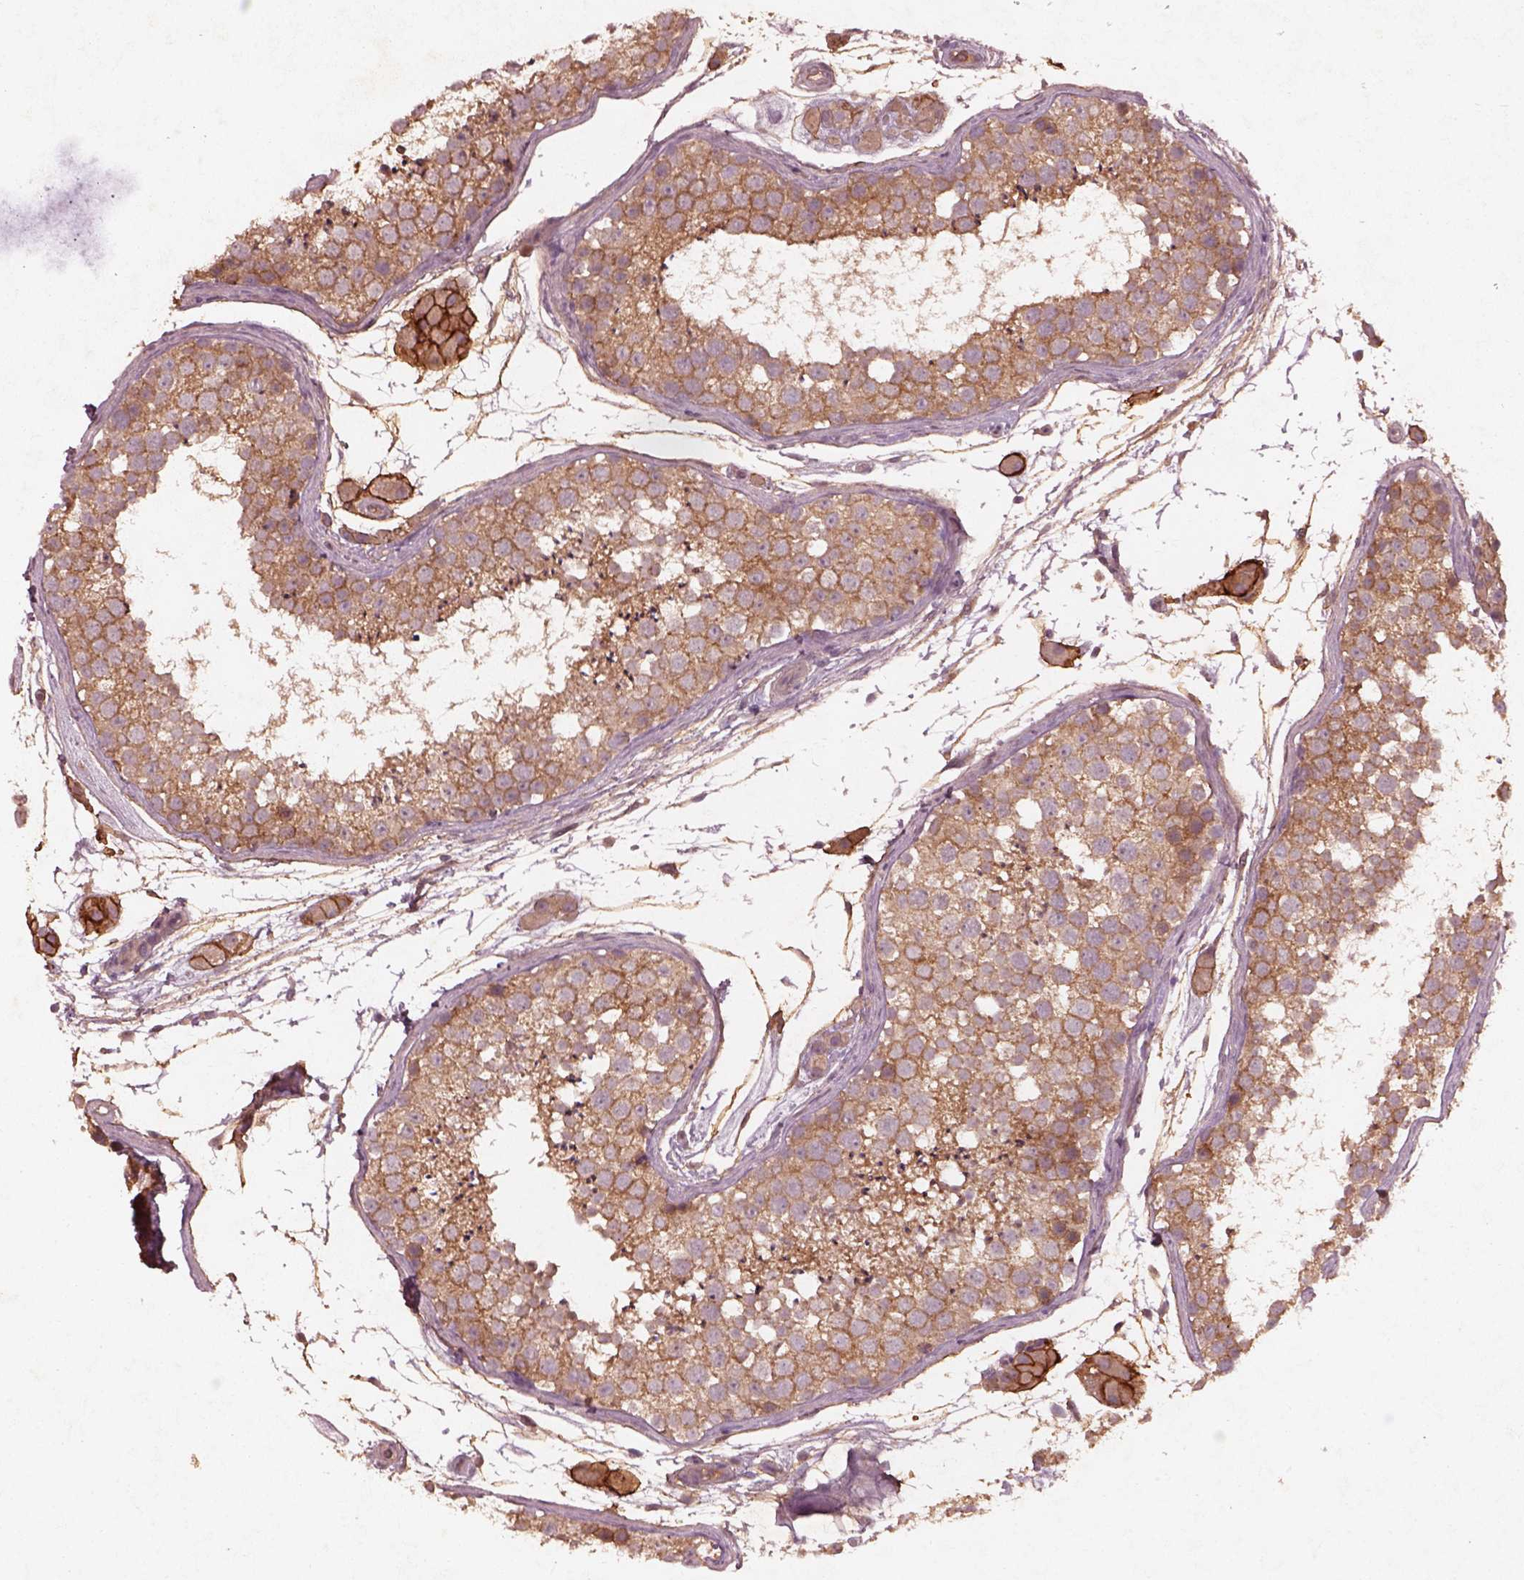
{"staining": {"intensity": "moderate", "quantity": ">75%", "location": "cytoplasmic/membranous"}, "tissue": "testis", "cell_type": "Cells in seminiferous ducts", "image_type": "normal", "snomed": [{"axis": "morphology", "description": "Normal tissue, NOS"}, {"axis": "topography", "description": "Testis"}], "caption": "The histopathology image reveals a brown stain indicating the presence of a protein in the cytoplasmic/membranous of cells in seminiferous ducts in testis. The staining was performed using DAB, with brown indicating positive protein expression. Nuclei are stained blue with hematoxylin.", "gene": "FAM234A", "patient": {"sex": "male", "age": 41}}